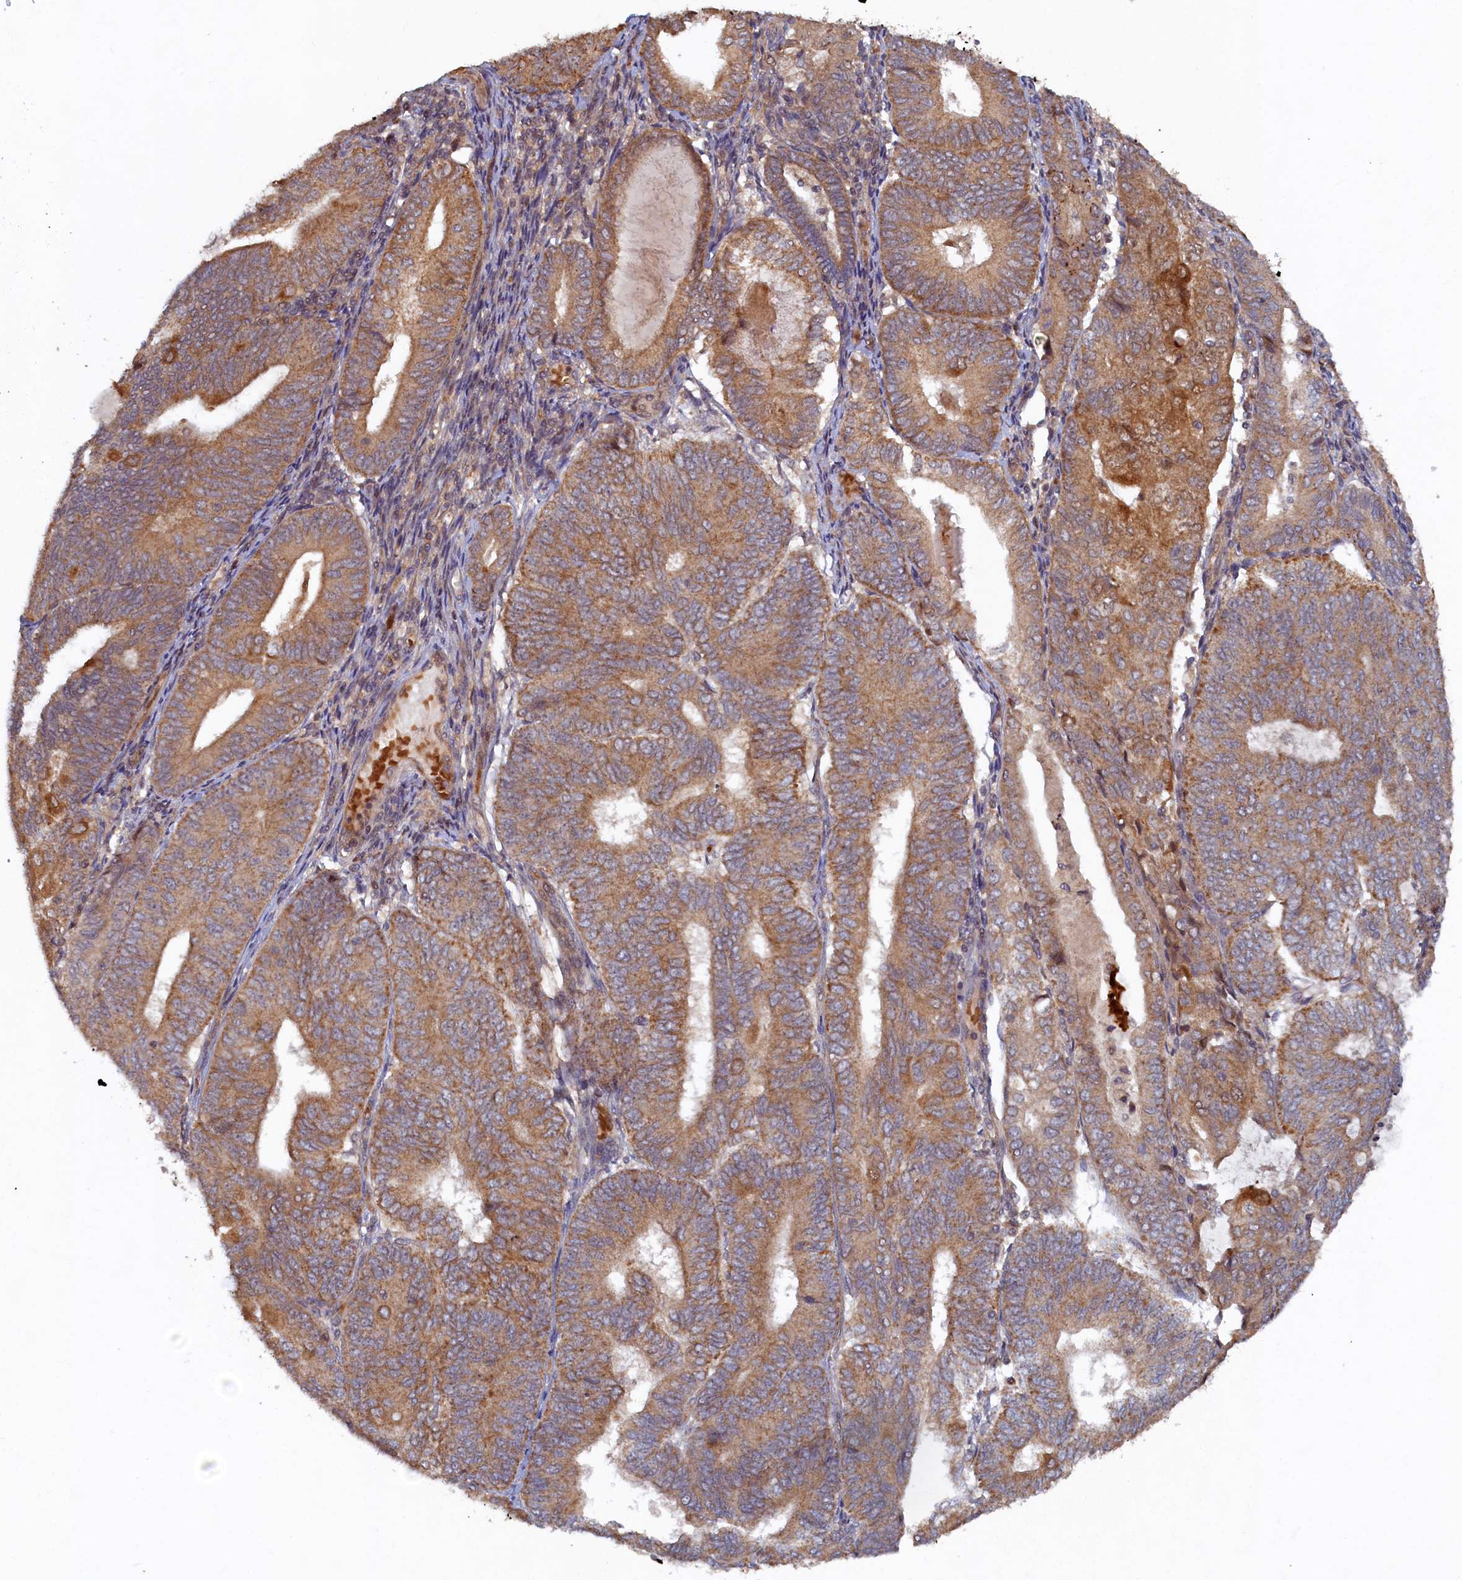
{"staining": {"intensity": "moderate", "quantity": ">75%", "location": "cytoplasmic/membranous"}, "tissue": "endometrial cancer", "cell_type": "Tumor cells", "image_type": "cancer", "snomed": [{"axis": "morphology", "description": "Adenocarcinoma, NOS"}, {"axis": "topography", "description": "Endometrium"}], "caption": "Immunohistochemistry (IHC) micrograph of neoplastic tissue: endometrial adenocarcinoma stained using immunohistochemistry (IHC) displays medium levels of moderate protein expression localized specifically in the cytoplasmic/membranous of tumor cells, appearing as a cytoplasmic/membranous brown color.", "gene": "CEP20", "patient": {"sex": "female", "age": 81}}